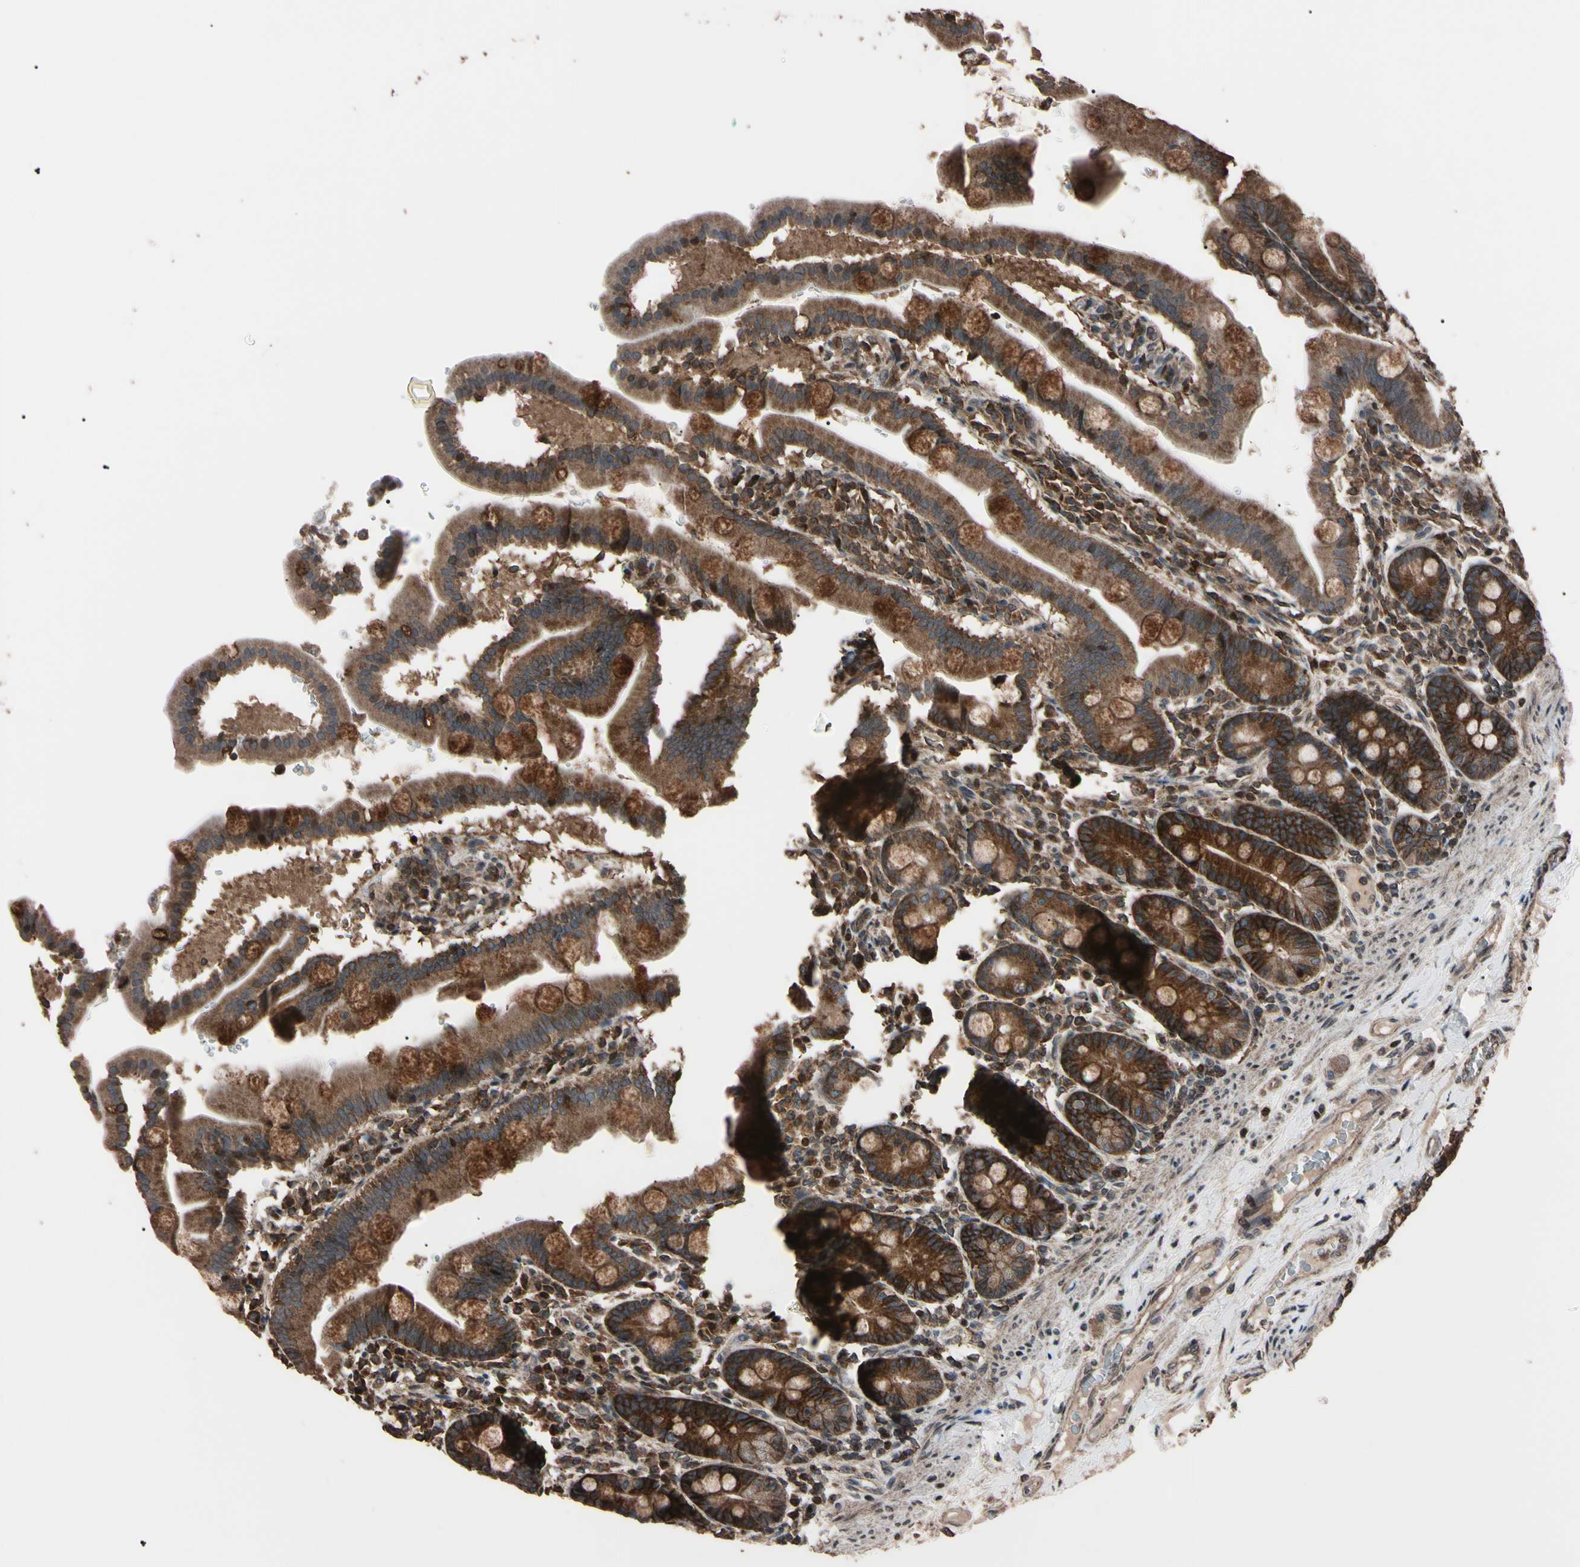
{"staining": {"intensity": "moderate", "quantity": ">75%", "location": "cytoplasmic/membranous"}, "tissue": "duodenum", "cell_type": "Glandular cells", "image_type": "normal", "snomed": [{"axis": "morphology", "description": "Normal tissue, NOS"}, {"axis": "topography", "description": "Duodenum"}], "caption": "The photomicrograph reveals immunohistochemical staining of benign duodenum. There is moderate cytoplasmic/membranous staining is identified in approximately >75% of glandular cells.", "gene": "TNFRSF1A", "patient": {"sex": "male", "age": 50}}